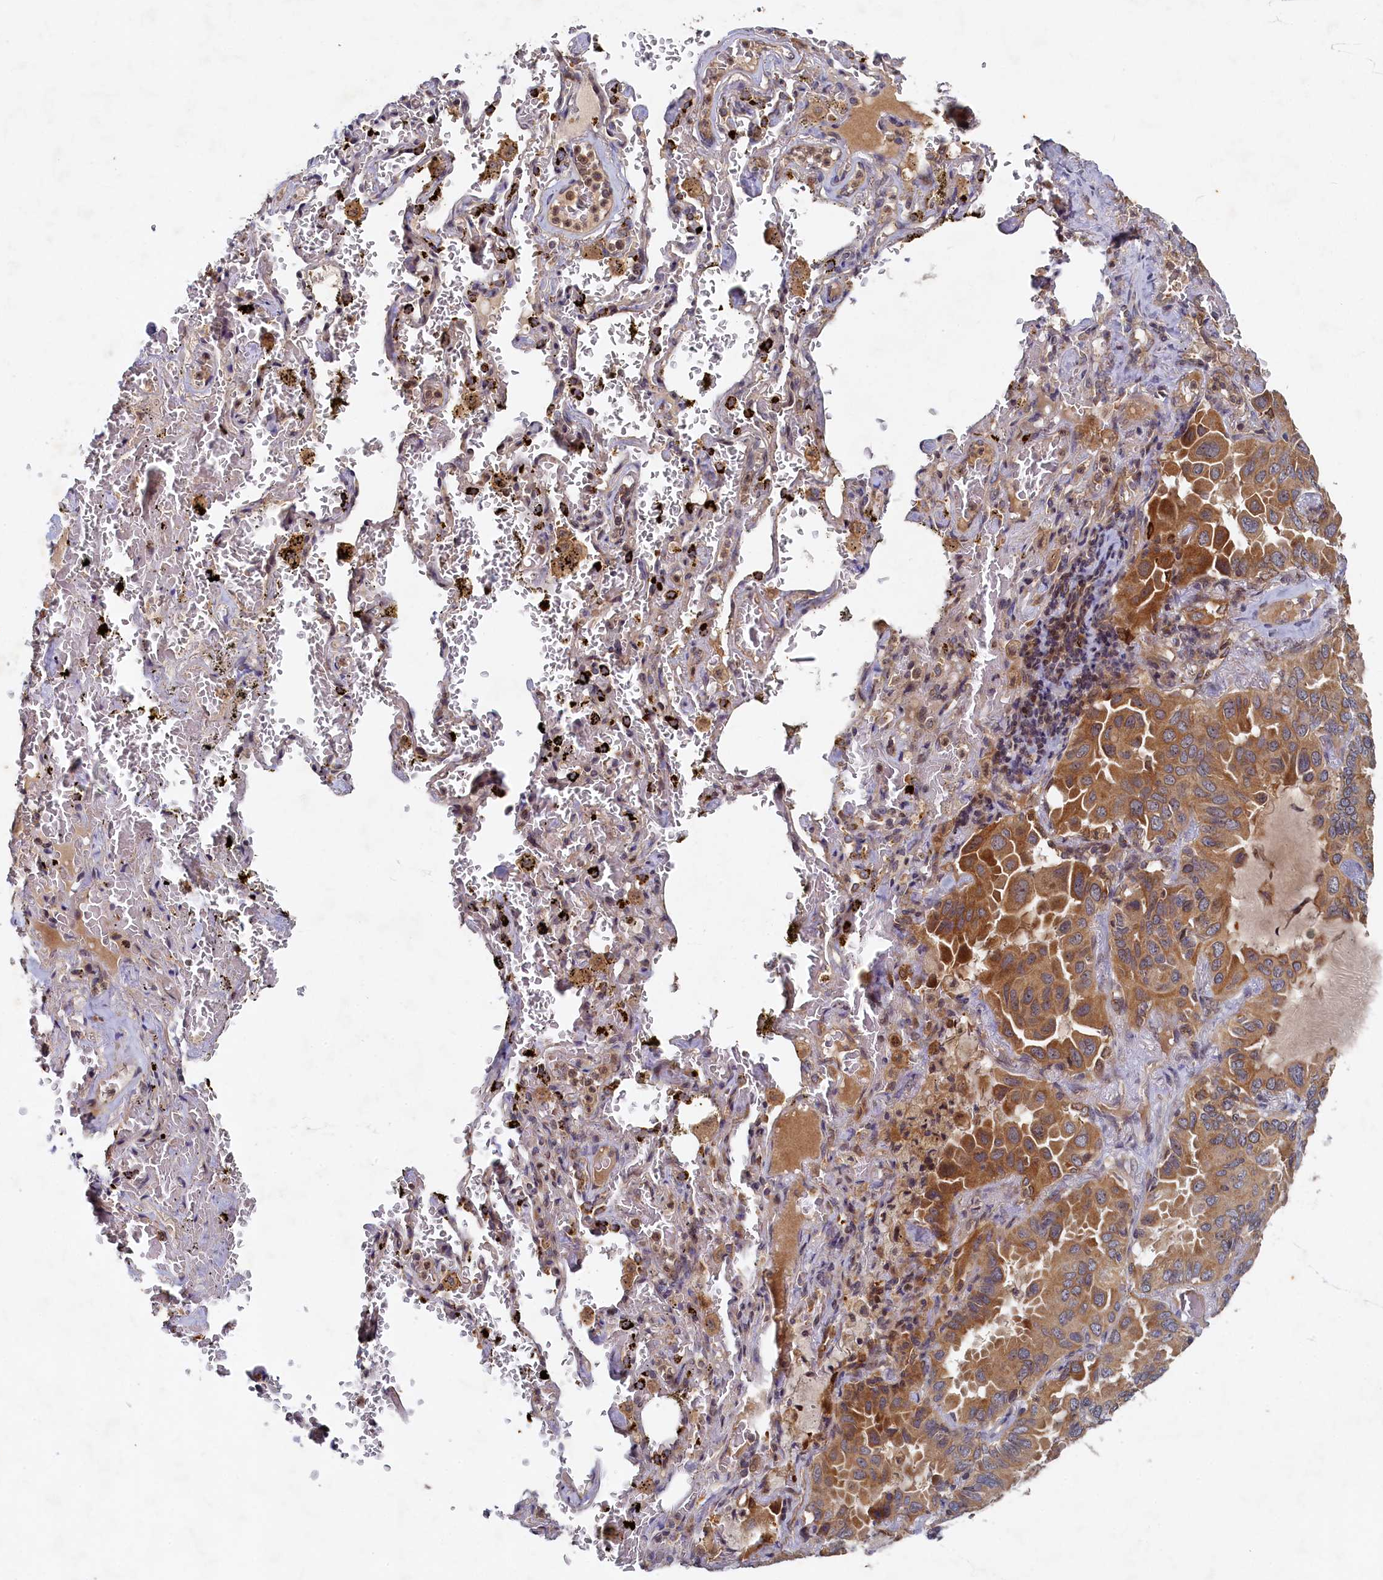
{"staining": {"intensity": "moderate", "quantity": ">75%", "location": "cytoplasmic/membranous"}, "tissue": "lung cancer", "cell_type": "Tumor cells", "image_type": "cancer", "snomed": [{"axis": "morphology", "description": "Adenocarcinoma, NOS"}, {"axis": "topography", "description": "Lung"}], "caption": "A high-resolution photomicrograph shows immunohistochemistry staining of adenocarcinoma (lung), which shows moderate cytoplasmic/membranous positivity in about >75% of tumor cells.", "gene": "CEP20", "patient": {"sex": "male", "age": 64}}